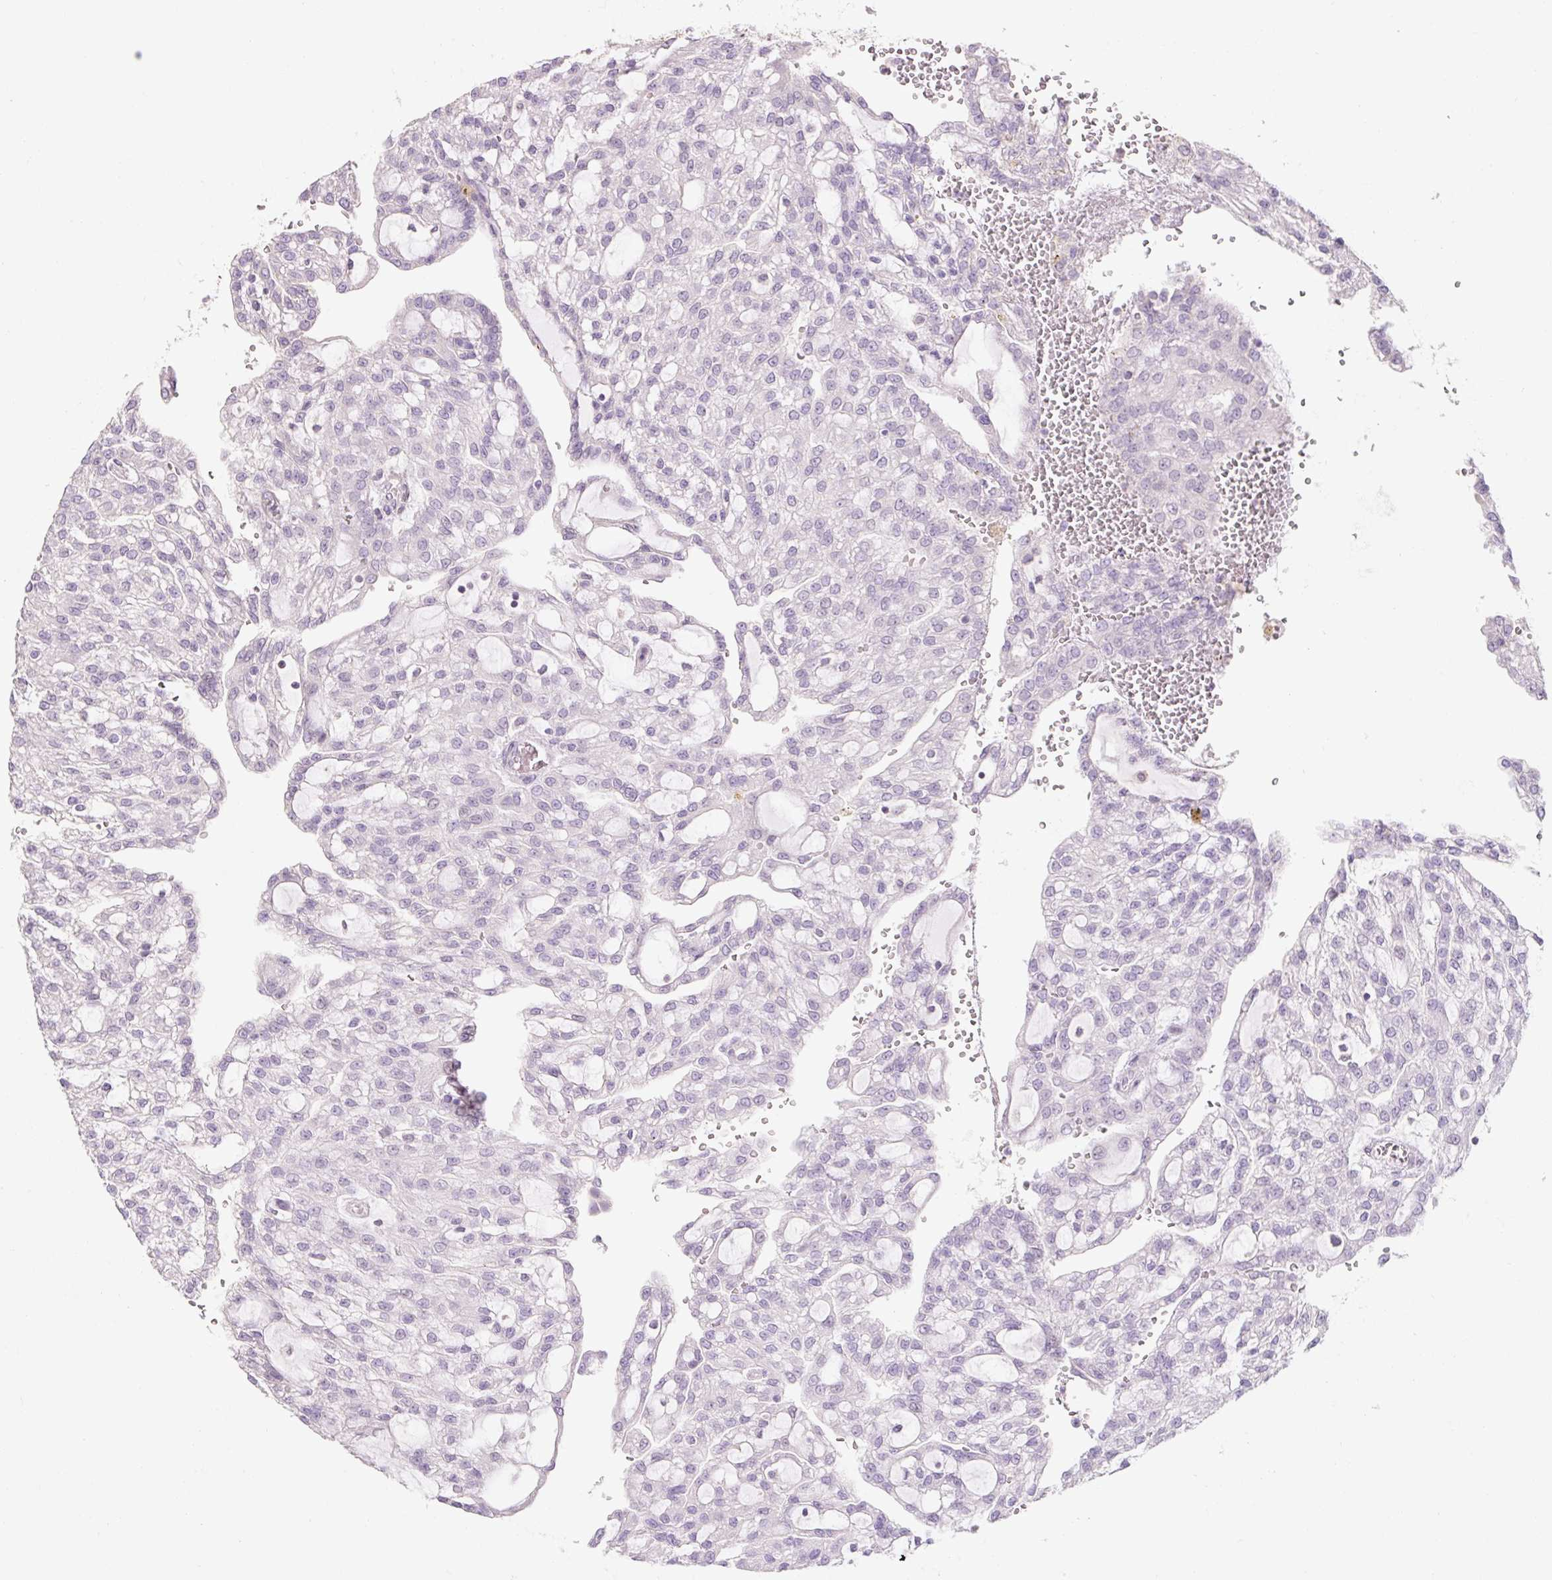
{"staining": {"intensity": "negative", "quantity": "none", "location": "none"}, "tissue": "renal cancer", "cell_type": "Tumor cells", "image_type": "cancer", "snomed": [{"axis": "morphology", "description": "Adenocarcinoma, NOS"}, {"axis": "topography", "description": "Kidney"}], "caption": "High magnification brightfield microscopy of renal adenocarcinoma stained with DAB (3,3'-diaminobenzidine) (brown) and counterstained with hematoxylin (blue): tumor cells show no significant expression.", "gene": "ZNF552", "patient": {"sex": "male", "age": 63}}